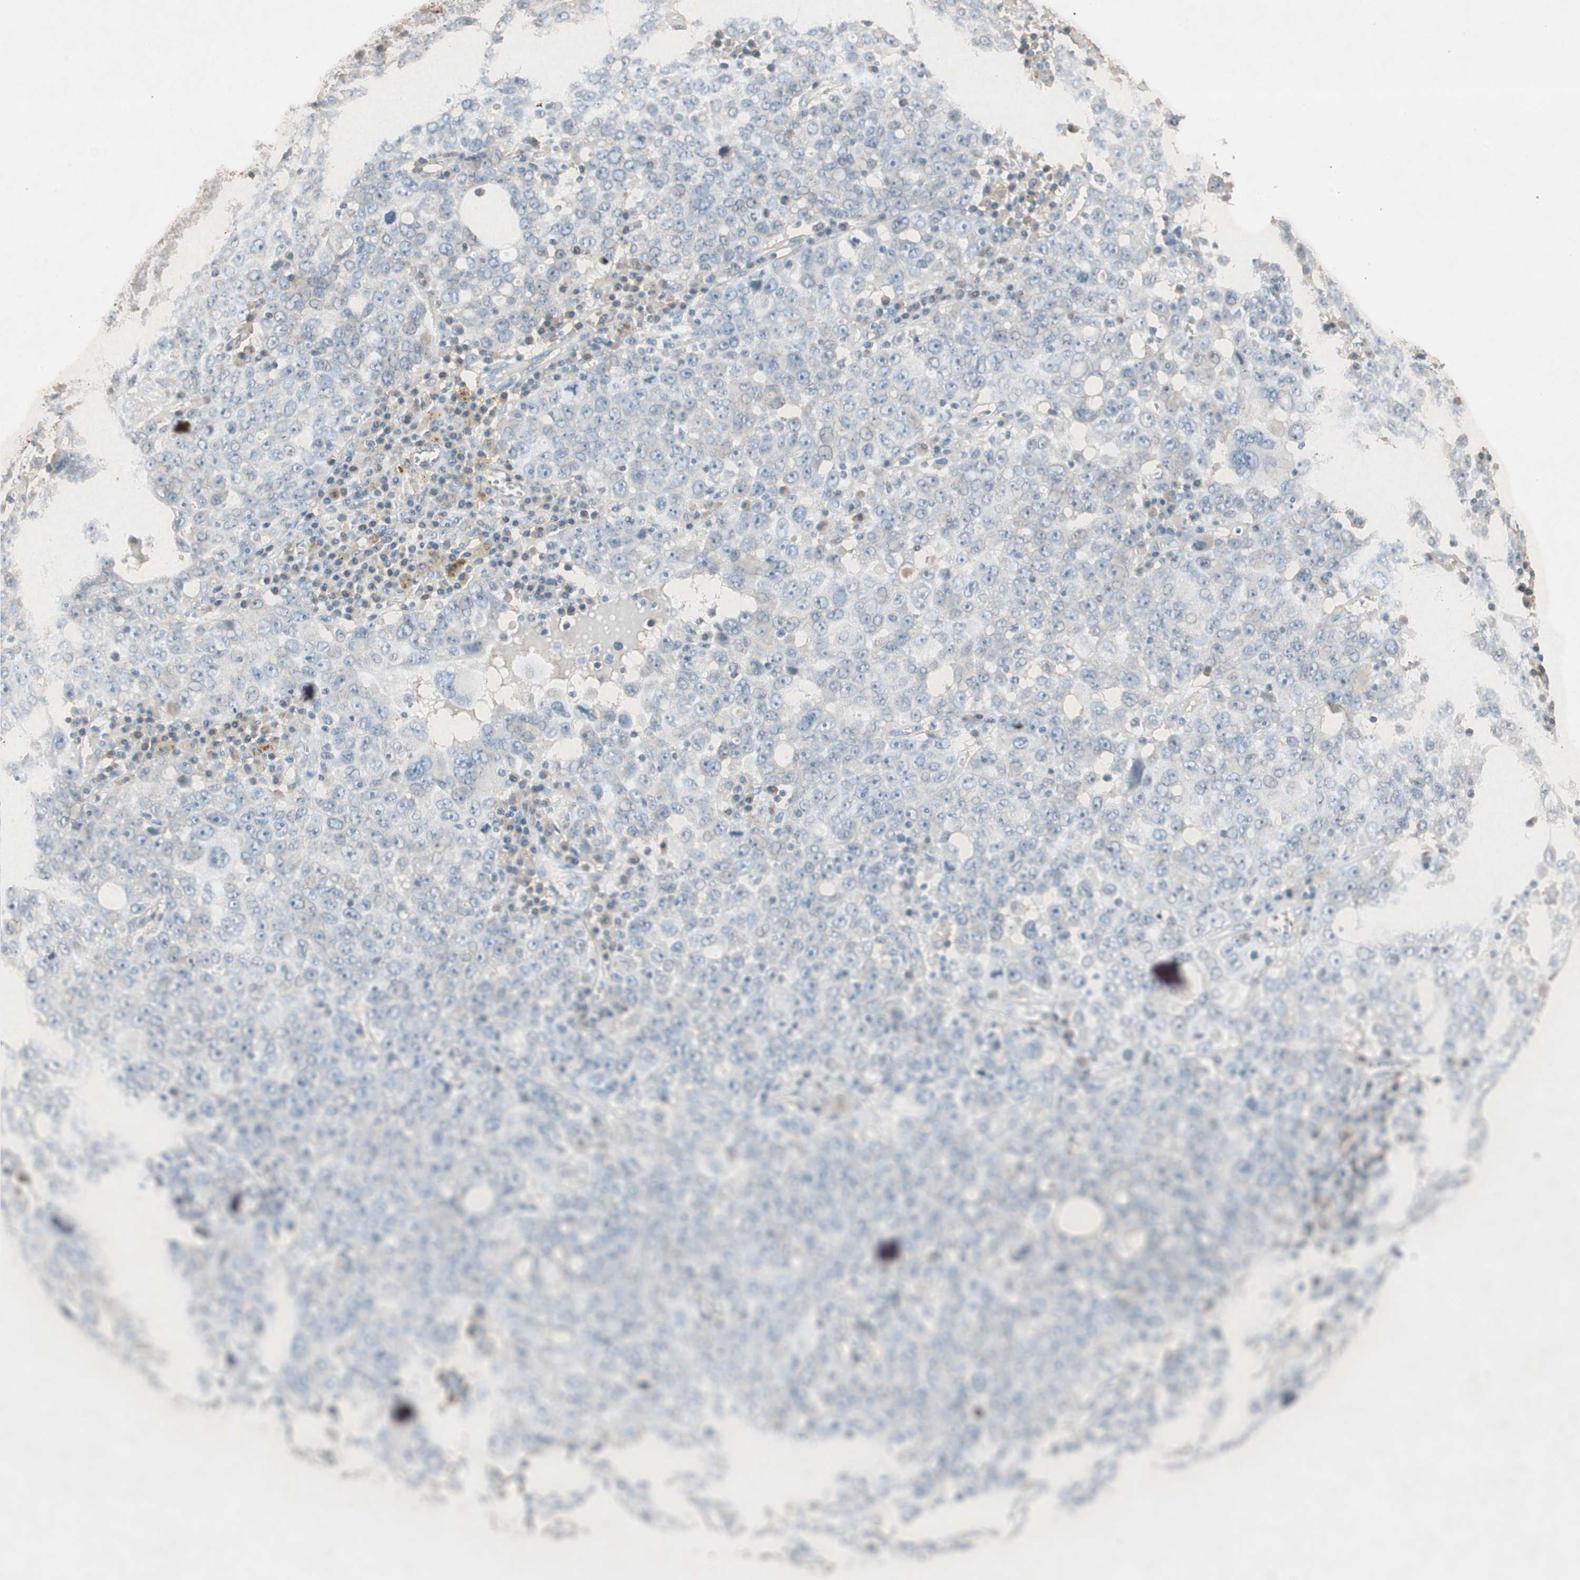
{"staining": {"intensity": "negative", "quantity": "none", "location": "none"}, "tissue": "ovarian cancer", "cell_type": "Tumor cells", "image_type": "cancer", "snomed": [{"axis": "morphology", "description": "Carcinoma, endometroid"}, {"axis": "topography", "description": "Ovary"}], "caption": "Immunohistochemistry of ovarian endometroid carcinoma shows no positivity in tumor cells.", "gene": "KHK", "patient": {"sex": "female", "age": 62}}